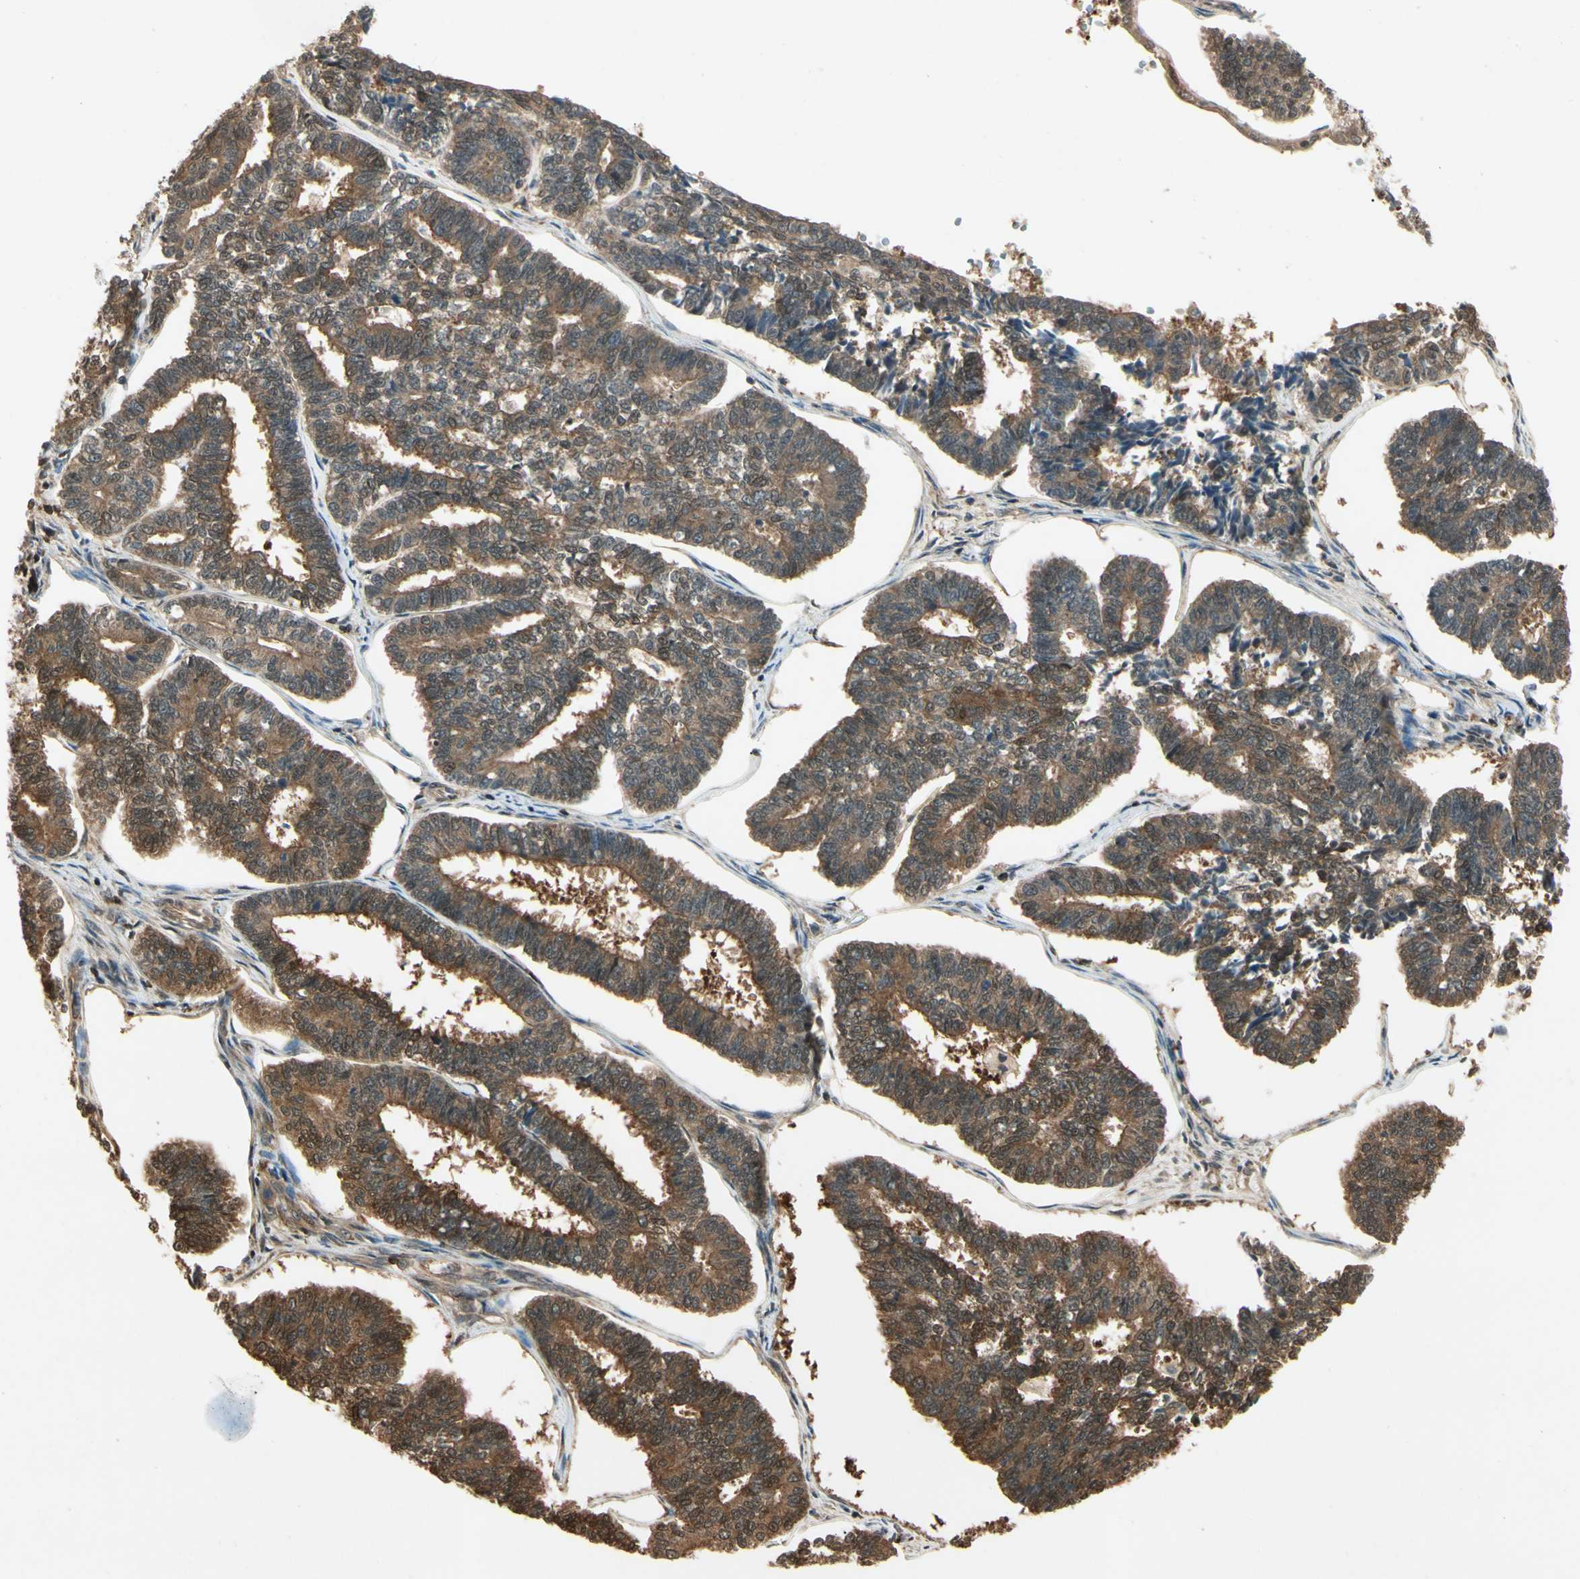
{"staining": {"intensity": "moderate", "quantity": "25%-75%", "location": "cytoplasmic/membranous"}, "tissue": "endometrial cancer", "cell_type": "Tumor cells", "image_type": "cancer", "snomed": [{"axis": "morphology", "description": "Adenocarcinoma, NOS"}, {"axis": "topography", "description": "Endometrium"}], "caption": "Protein expression analysis of human endometrial adenocarcinoma reveals moderate cytoplasmic/membranous staining in about 25%-75% of tumor cells. (DAB = brown stain, brightfield microscopy at high magnification).", "gene": "YWHAQ", "patient": {"sex": "female", "age": 70}}